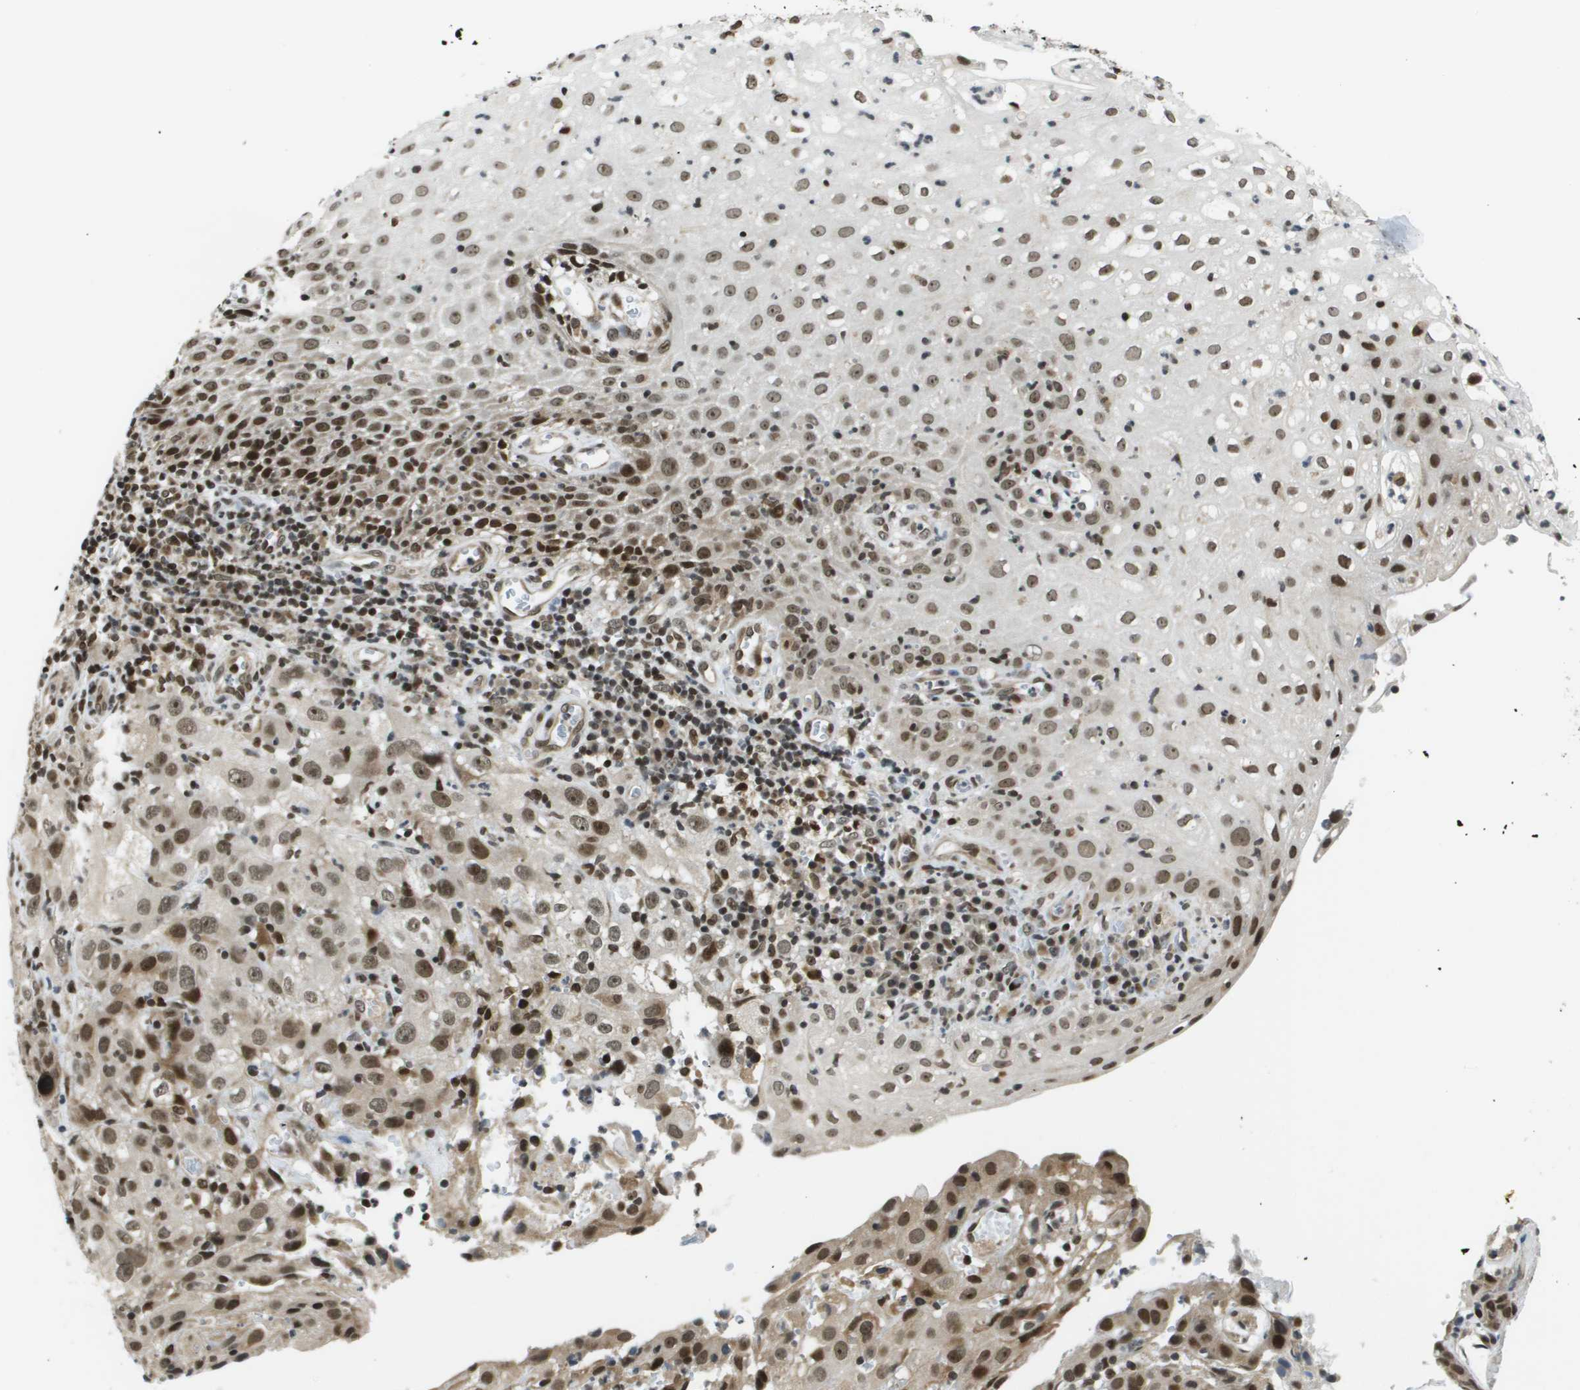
{"staining": {"intensity": "moderate", "quantity": ">75%", "location": "nuclear"}, "tissue": "cervical cancer", "cell_type": "Tumor cells", "image_type": "cancer", "snomed": [{"axis": "morphology", "description": "Squamous cell carcinoma, NOS"}, {"axis": "topography", "description": "Cervix"}], "caption": "A histopathology image of human cervical squamous cell carcinoma stained for a protein shows moderate nuclear brown staining in tumor cells.", "gene": "RECQL4", "patient": {"sex": "female", "age": 32}}